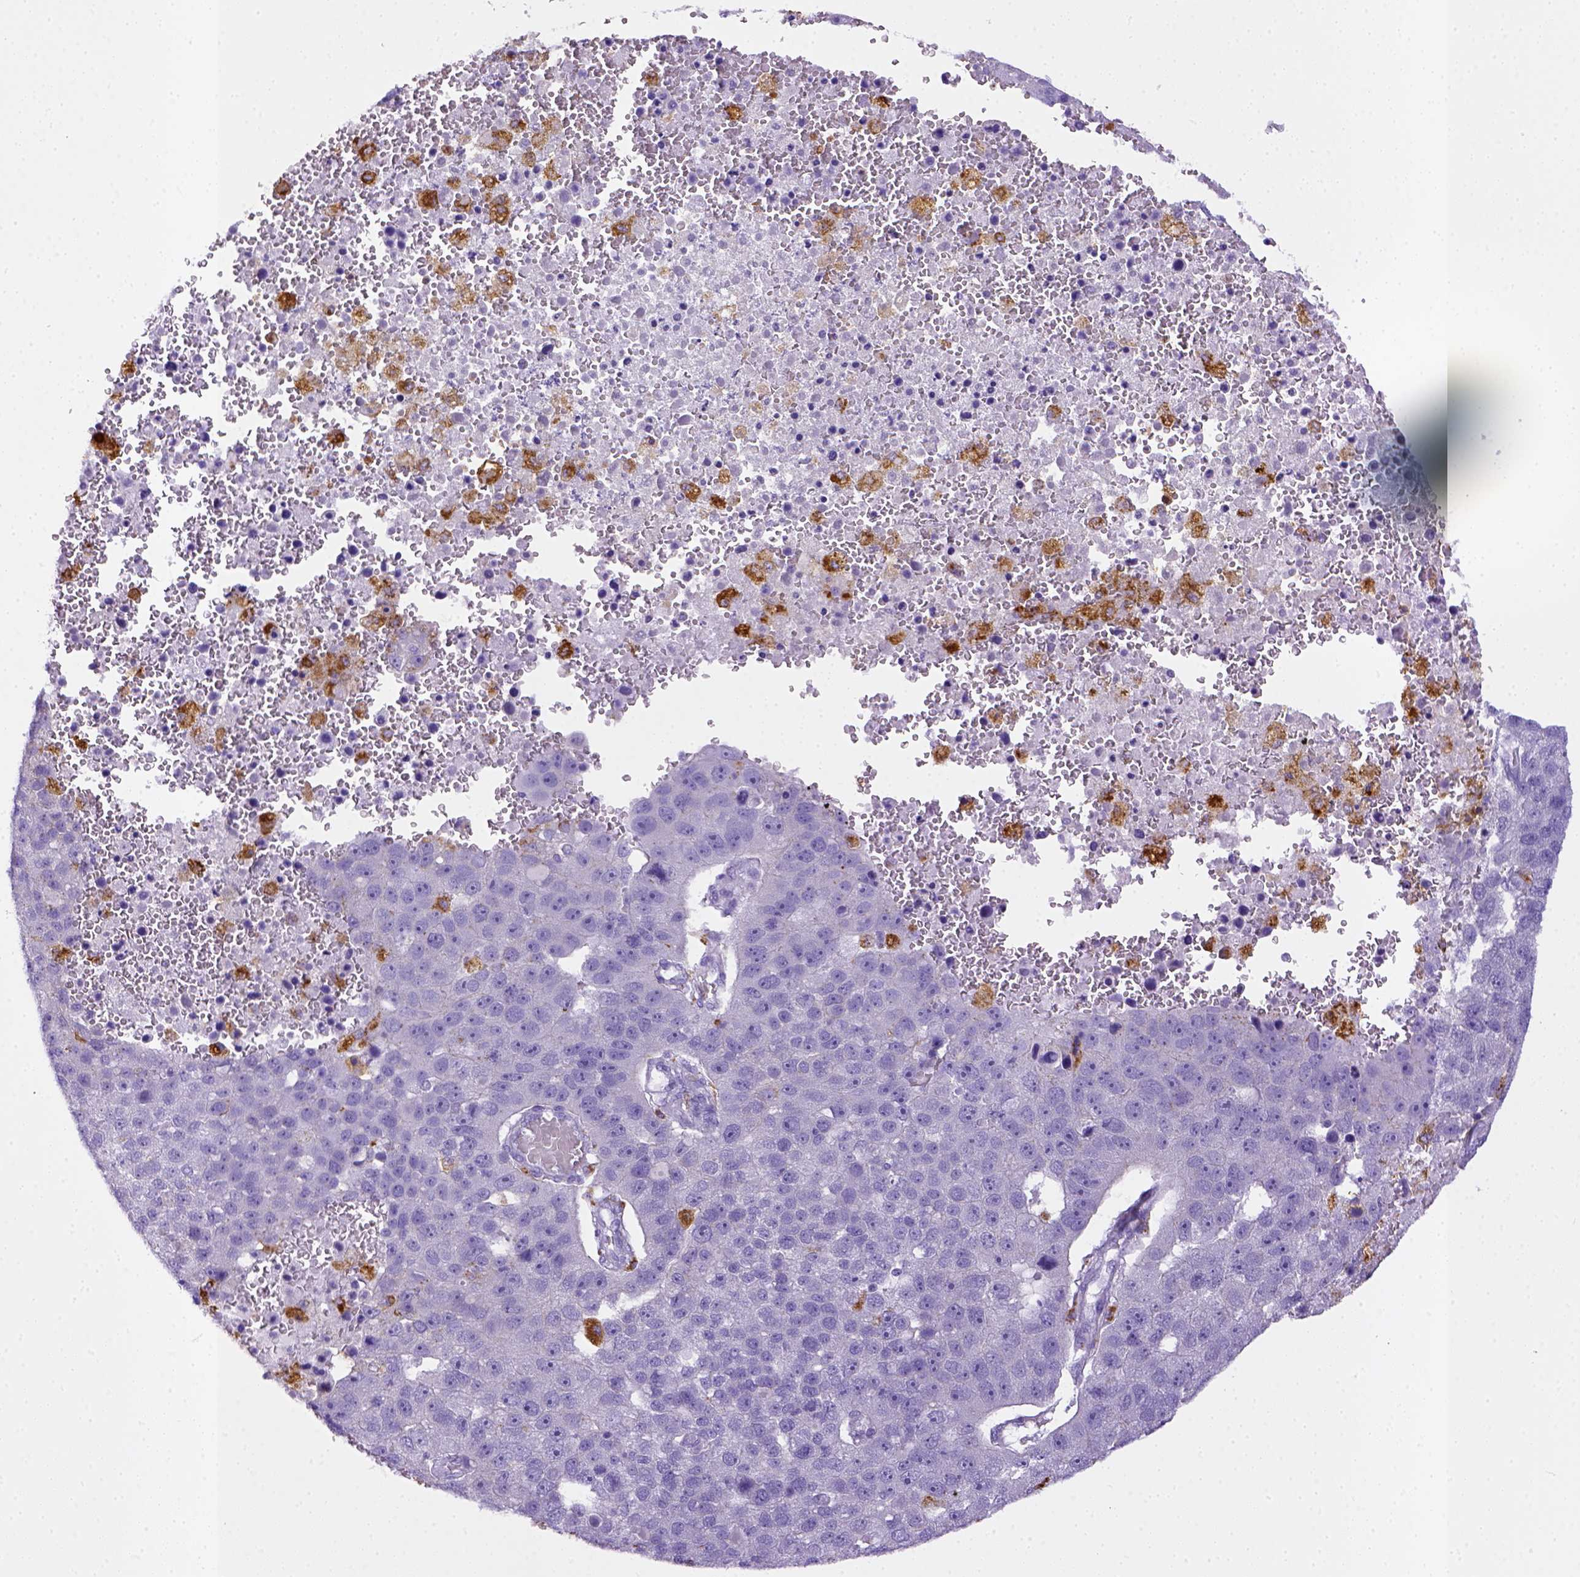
{"staining": {"intensity": "negative", "quantity": "none", "location": "none"}, "tissue": "pancreatic cancer", "cell_type": "Tumor cells", "image_type": "cancer", "snomed": [{"axis": "morphology", "description": "Adenocarcinoma, NOS"}, {"axis": "topography", "description": "Pancreas"}], "caption": "Pancreatic cancer stained for a protein using immunohistochemistry reveals no expression tumor cells.", "gene": "CD68", "patient": {"sex": "female", "age": 61}}